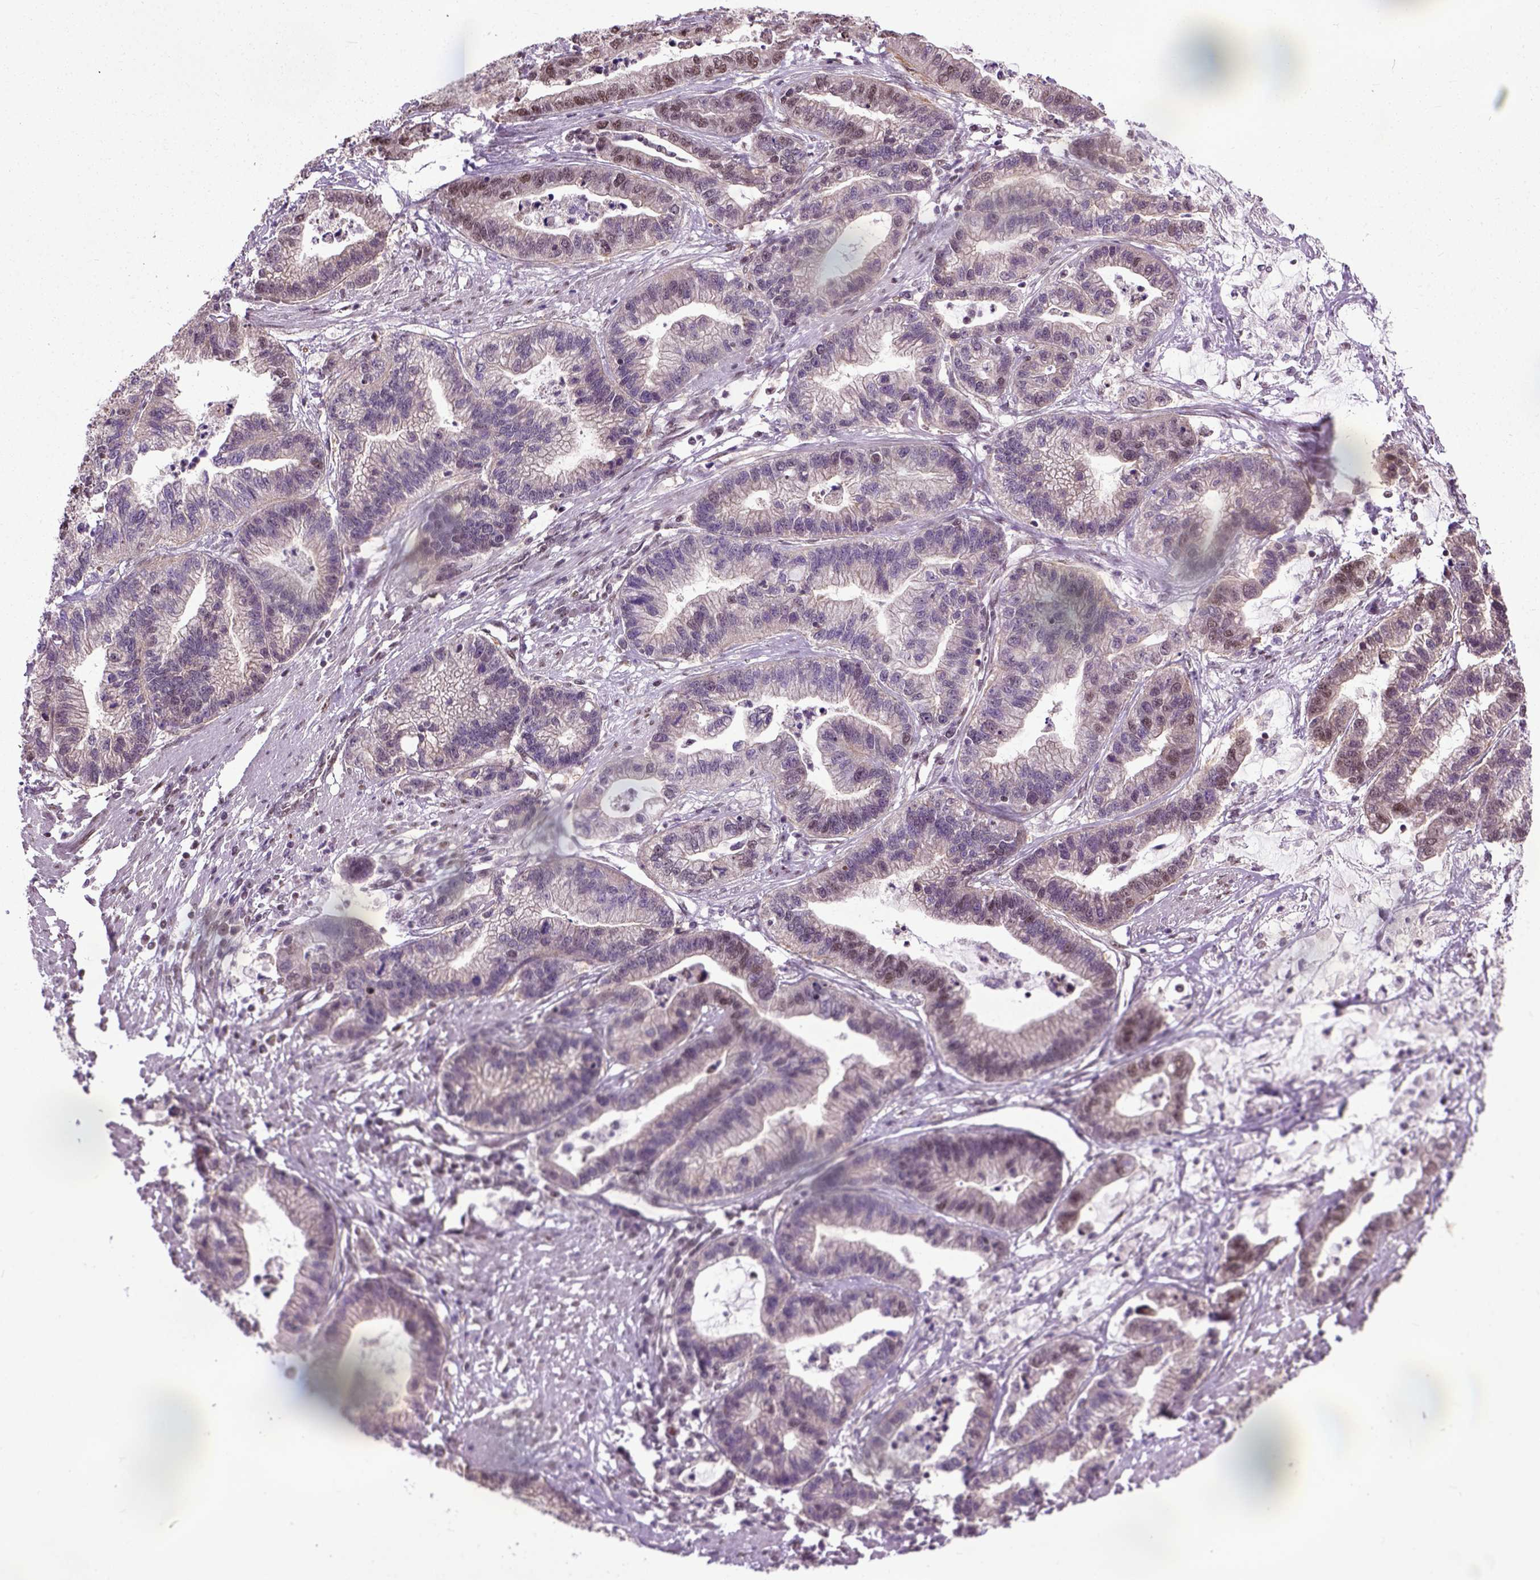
{"staining": {"intensity": "moderate", "quantity": "25%-75%", "location": "nuclear"}, "tissue": "stomach cancer", "cell_type": "Tumor cells", "image_type": "cancer", "snomed": [{"axis": "morphology", "description": "Adenocarcinoma, NOS"}, {"axis": "topography", "description": "Stomach"}], "caption": "Moderate nuclear expression for a protein is identified in approximately 25%-75% of tumor cells of stomach adenocarcinoma using immunohistochemistry.", "gene": "UBA3", "patient": {"sex": "male", "age": 83}}